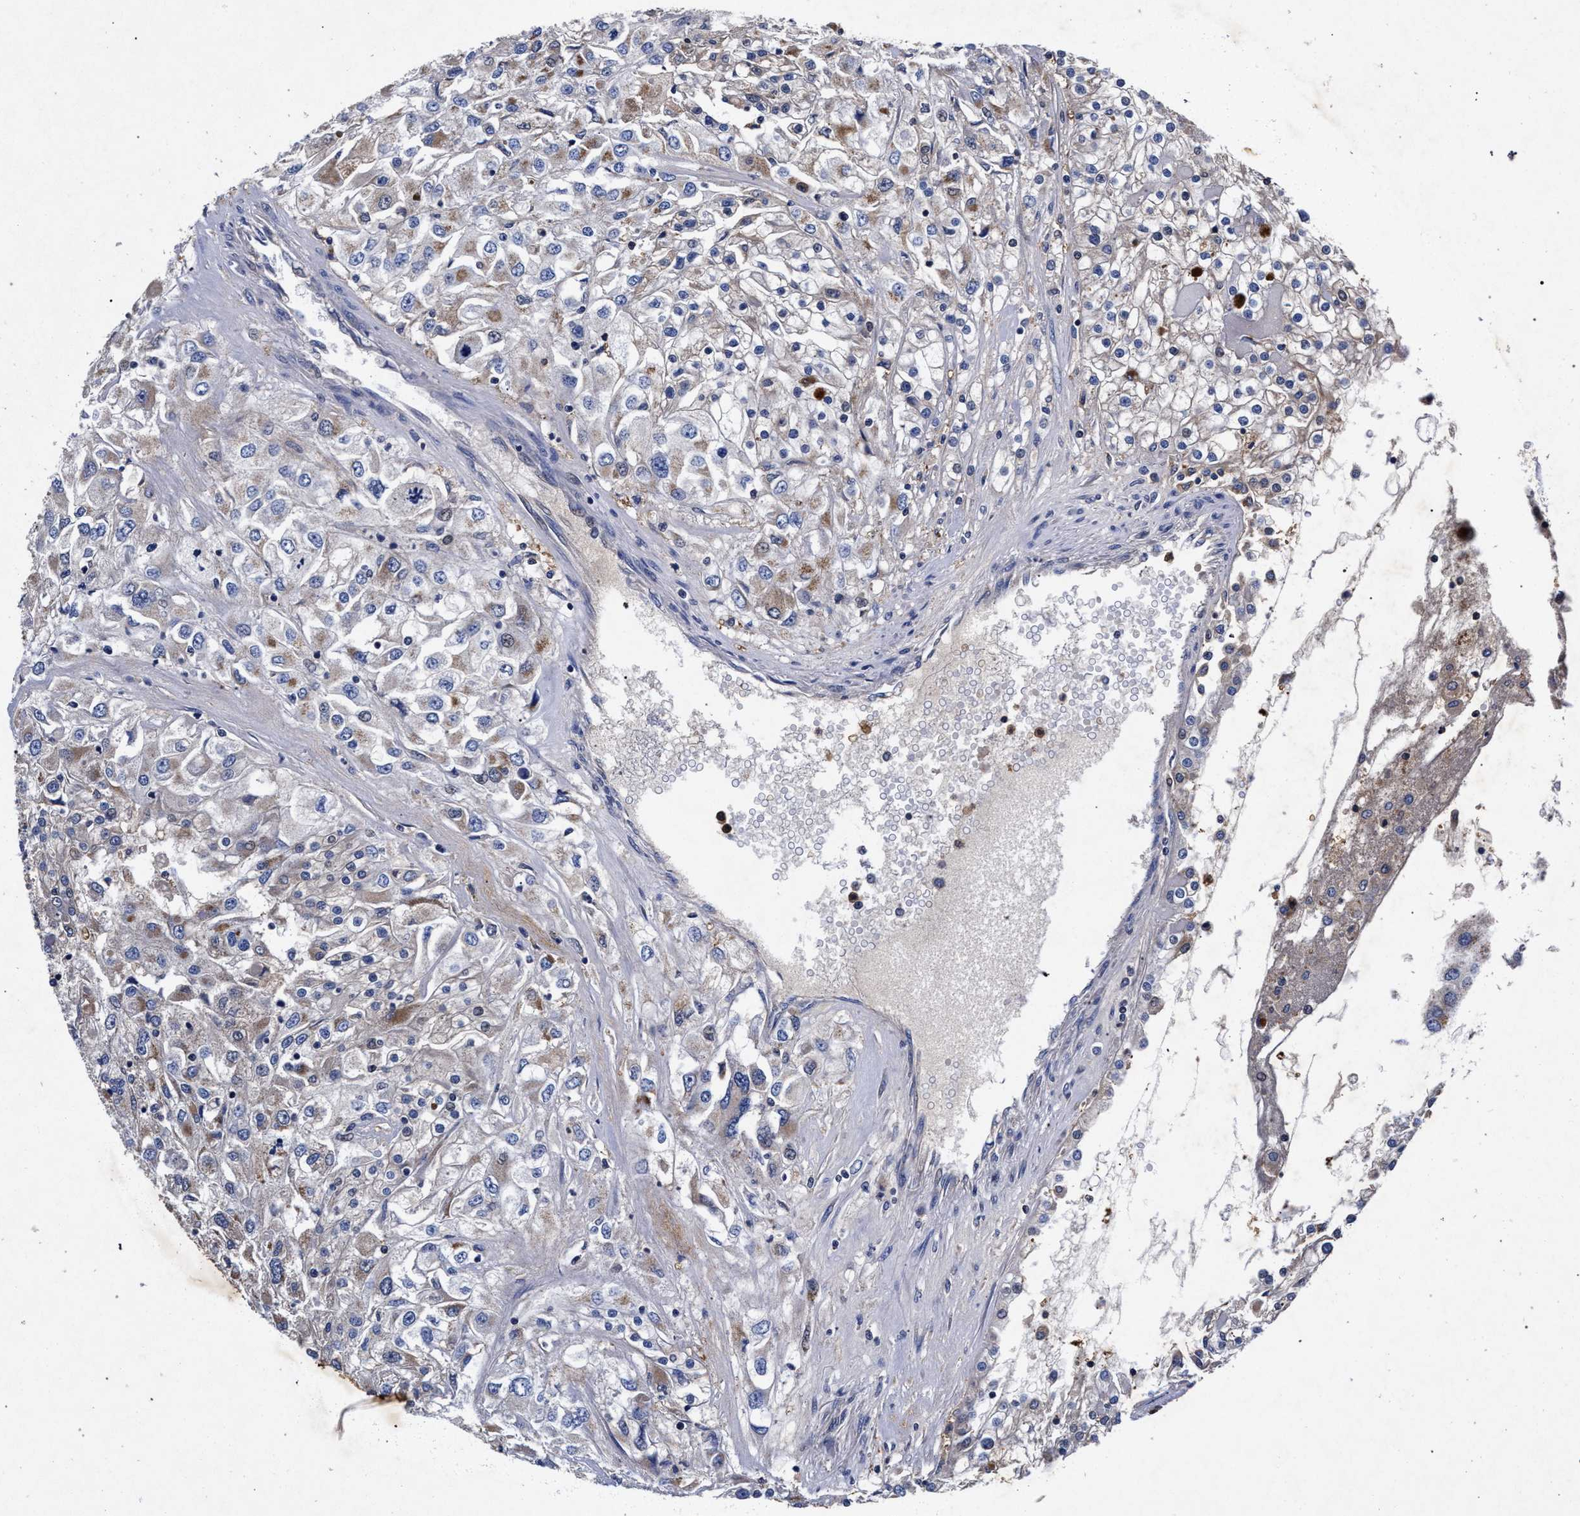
{"staining": {"intensity": "weak", "quantity": "25%-75%", "location": "cytoplasmic/membranous"}, "tissue": "renal cancer", "cell_type": "Tumor cells", "image_type": "cancer", "snomed": [{"axis": "morphology", "description": "Adenocarcinoma, NOS"}, {"axis": "topography", "description": "Kidney"}], "caption": "Brown immunohistochemical staining in human renal cancer (adenocarcinoma) demonstrates weak cytoplasmic/membranous expression in approximately 25%-75% of tumor cells.", "gene": "HSD17B14", "patient": {"sex": "female", "age": 52}}